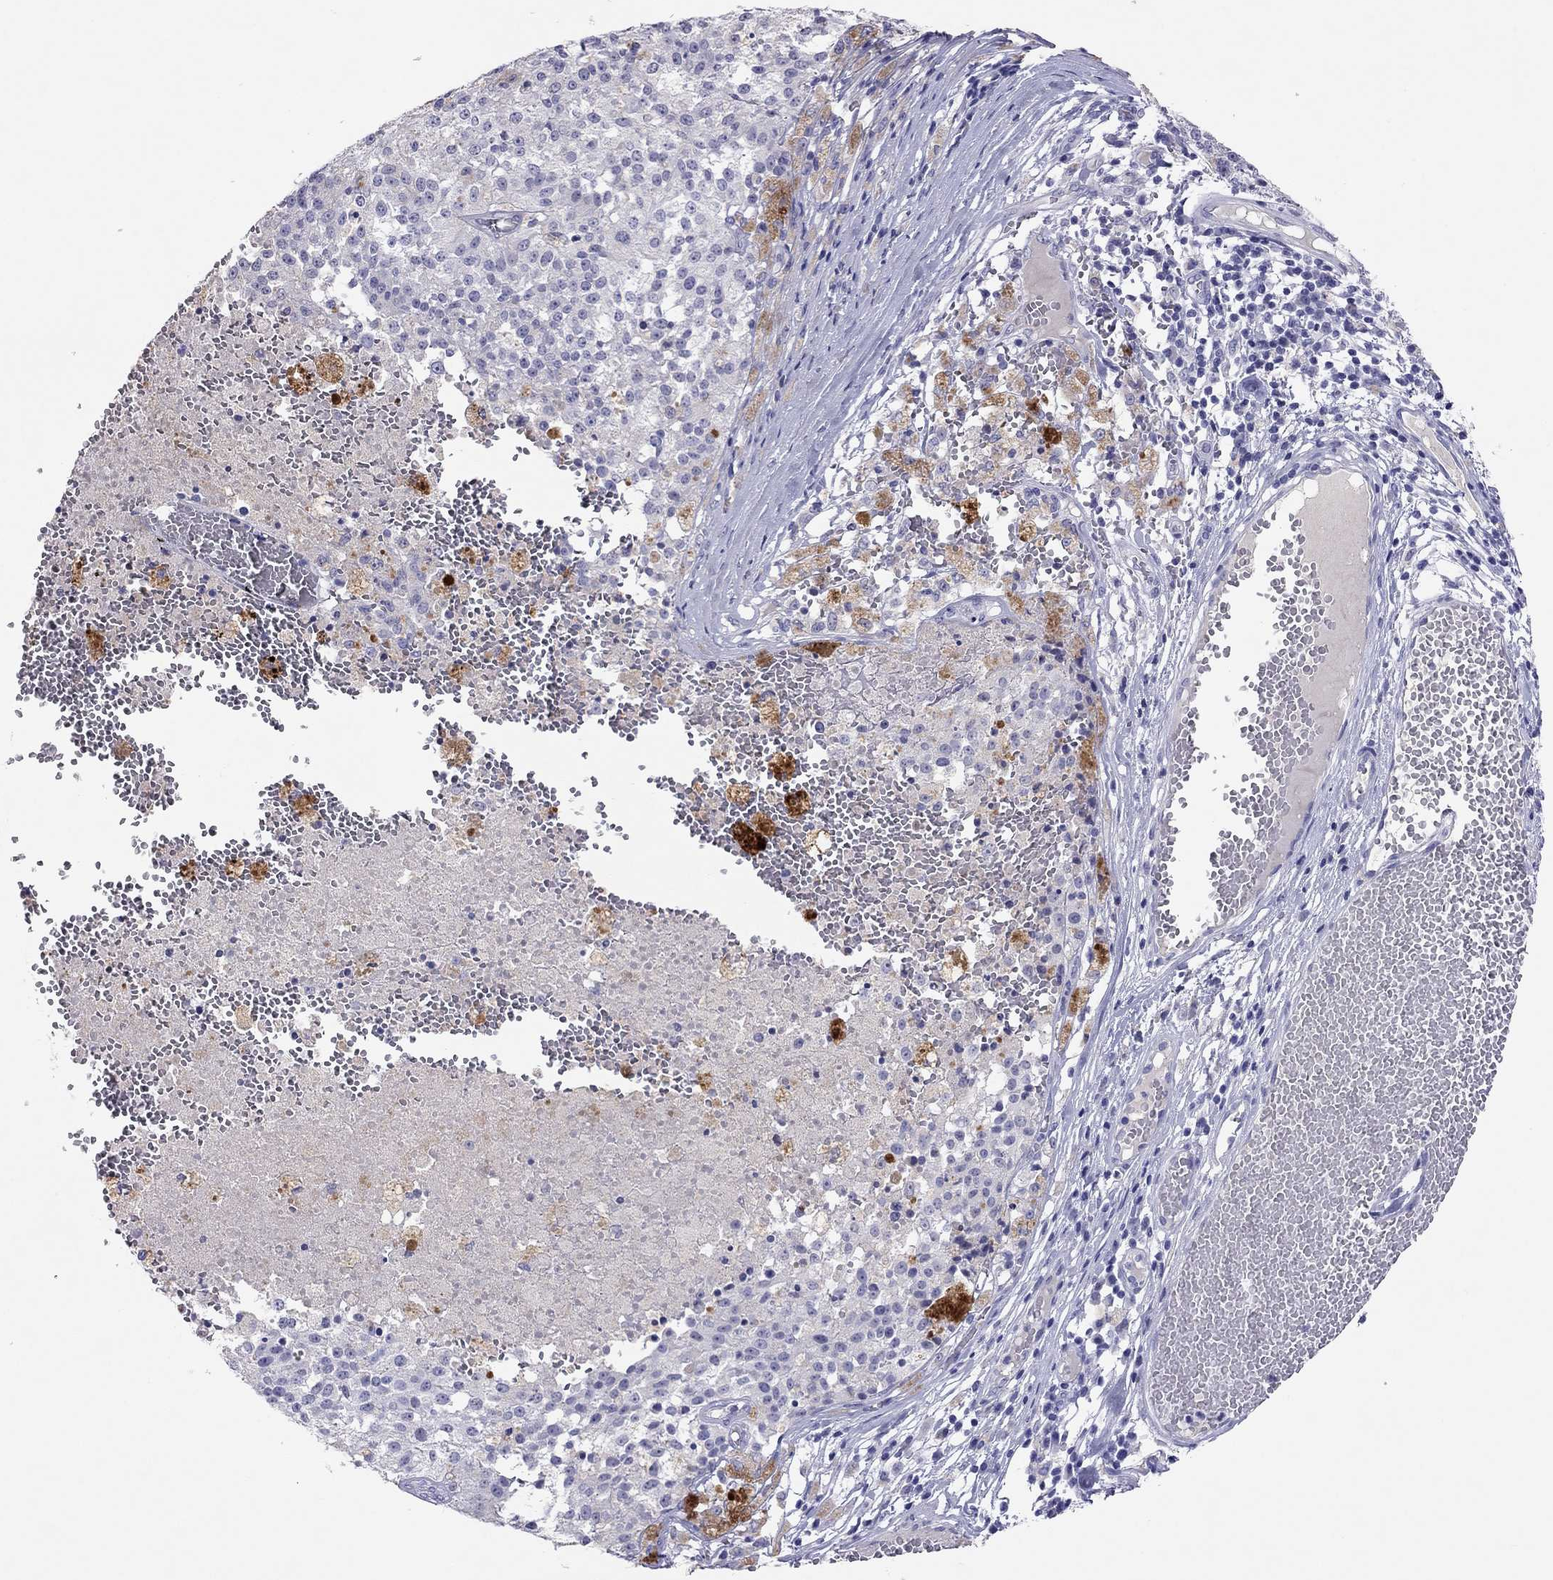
{"staining": {"intensity": "negative", "quantity": "none", "location": "none"}, "tissue": "melanoma", "cell_type": "Tumor cells", "image_type": "cancer", "snomed": [{"axis": "morphology", "description": "Malignant melanoma, Metastatic site"}, {"axis": "topography", "description": "Lymph node"}], "caption": "Malignant melanoma (metastatic site) was stained to show a protein in brown. There is no significant expression in tumor cells.", "gene": "CAPNS2", "patient": {"sex": "female", "age": 64}}